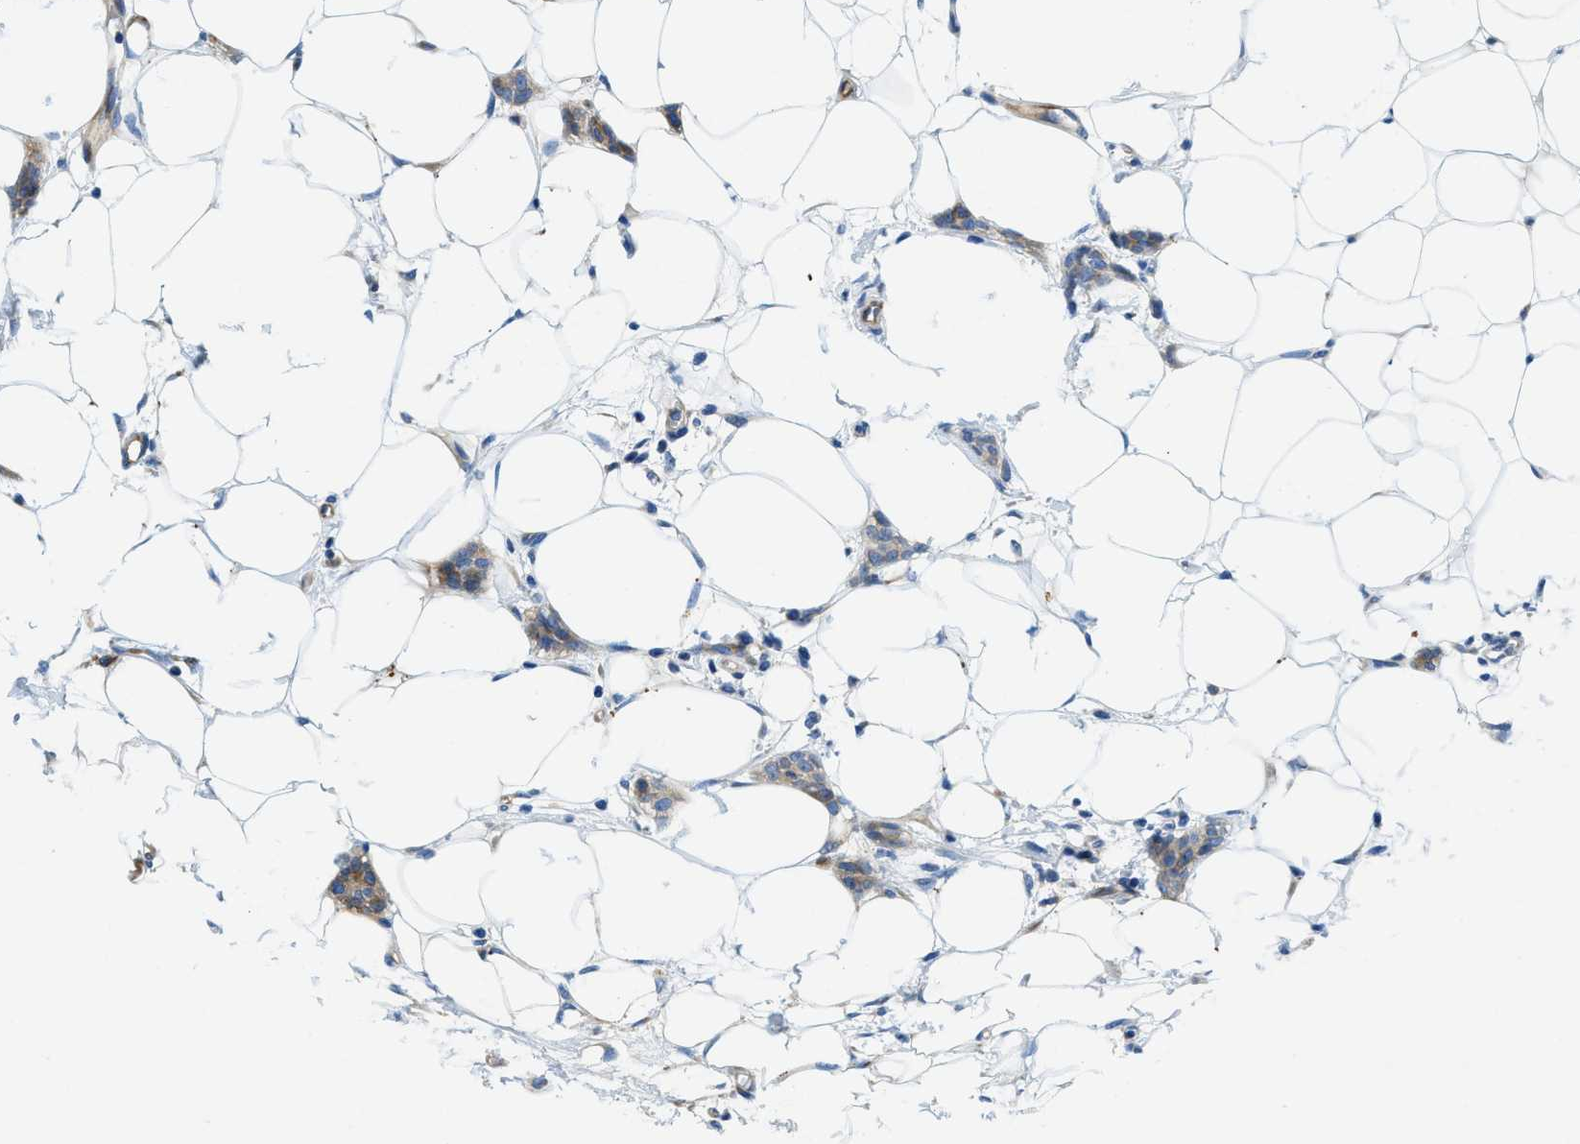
{"staining": {"intensity": "moderate", "quantity": "25%-75%", "location": "cytoplasmic/membranous"}, "tissue": "breast cancer", "cell_type": "Tumor cells", "image_type": "cancer", "snomed": [{"axis": "morphology", "description": "Lobular carcinoma"}, {"axis": "topography", "description": "Skin"}, {"axis": "topography", "description": "Breast"}], "caption": "Breast cancer was stained to show a protein in brown. There is medium levels of moderate cytoplasmic/membranous positivity in approximately 25%-75% of tumor cells. Using DAB (brown) and hematoxylin (blue) stains, captured at high magnification using brightfield microscopy.", "gene": "TMEM248", "patient": {"sex": "female", "age": 46}}